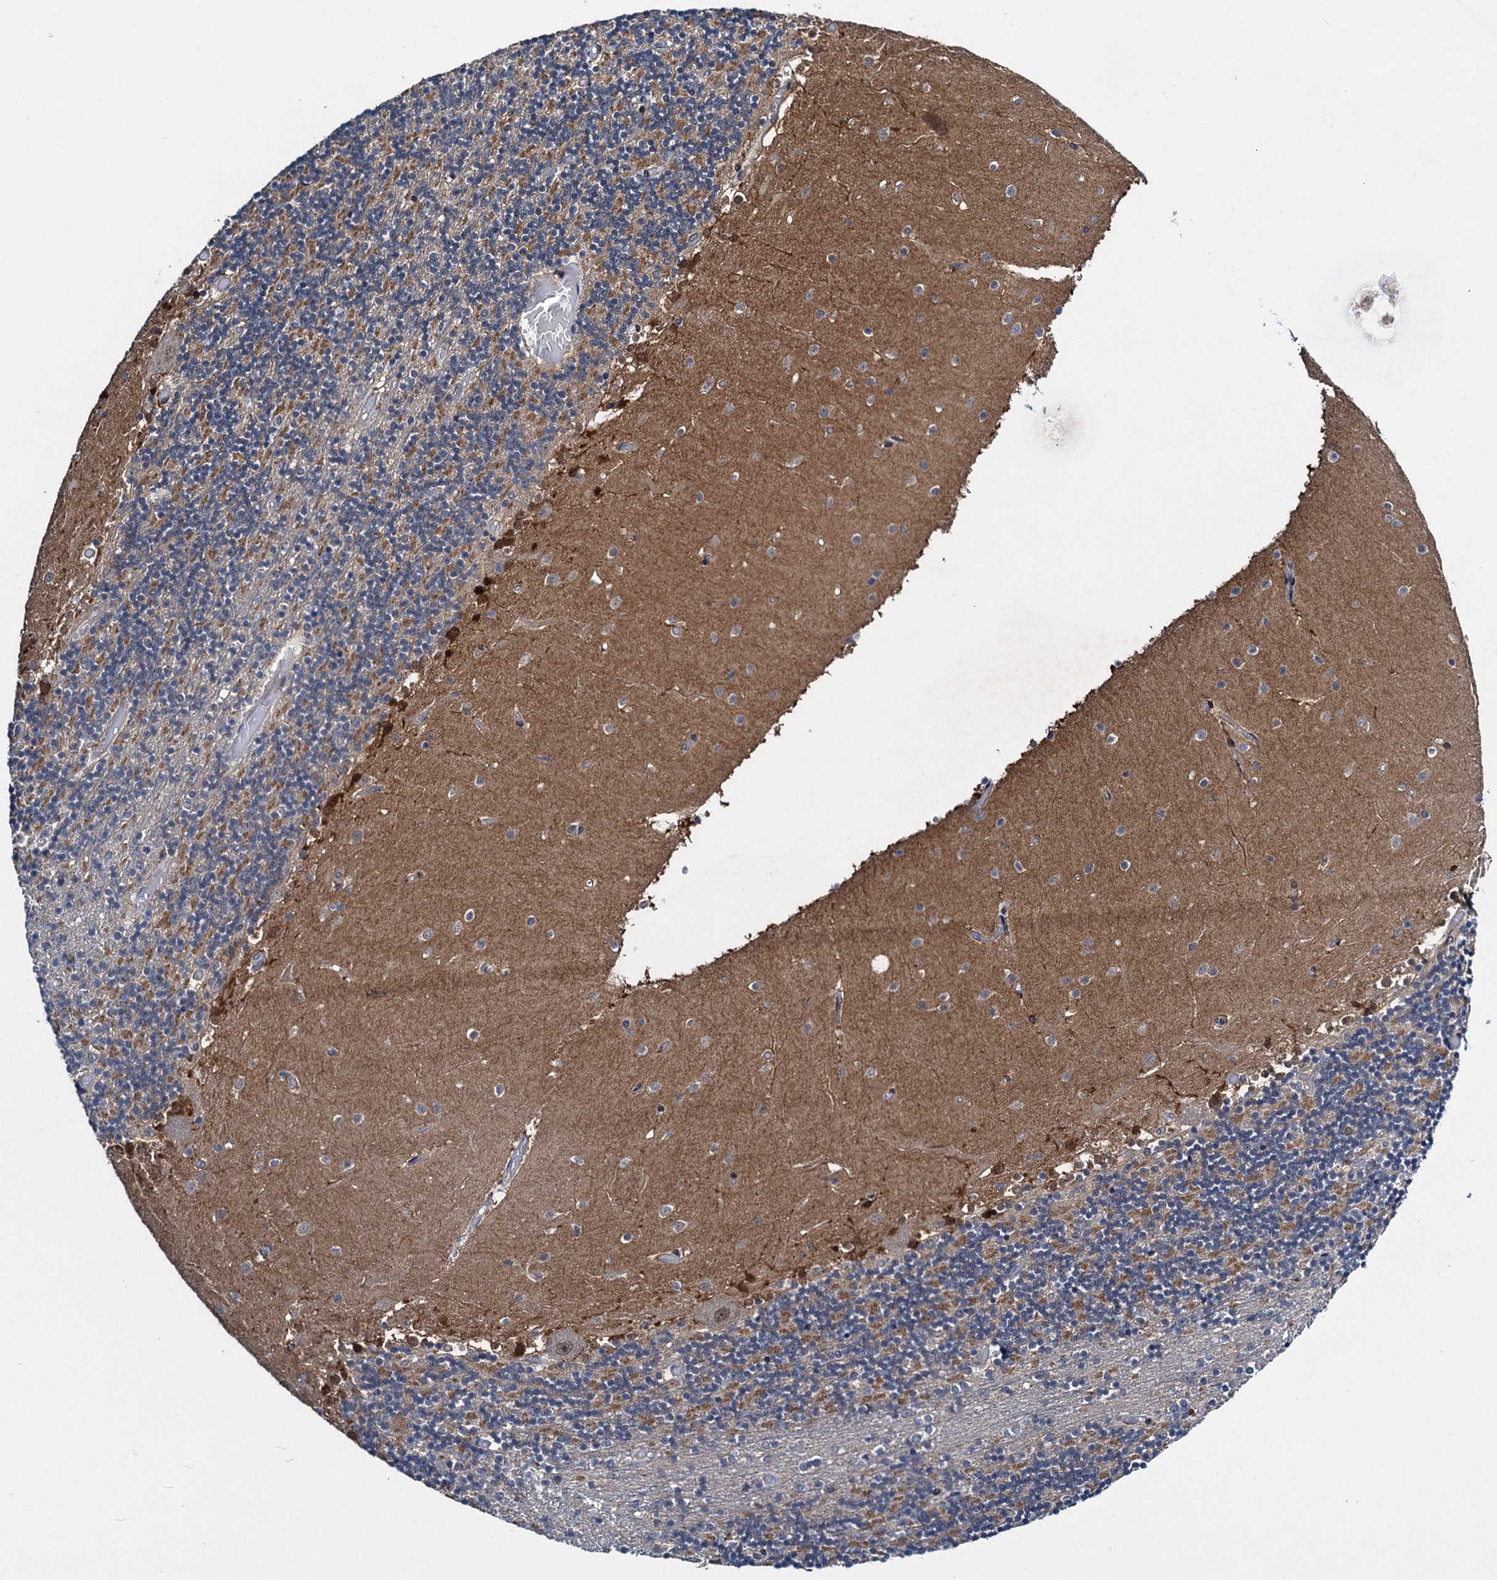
{"staining": {"intensity": "moderate", "quantity": ">75%", "location": "cytoplasmic/membranous"}, "tissue": "cerebellum", "cell_type": "Cells in granular layer", "image_type": "normal", "snomed": [{"axis": "morphology", "description": "Normal tissue, NOS"}, {"axis": "topography", "description": "Cerebellum"}], "caption": "A brown stain shows moderate cytoplasmic/membranous positivity of a protein in cells in granular layer of benign human cerebellum. The staining was performed using DAB (3,3'-diaminobenzidine), with brown indicating positive protein expression. Nuclei are stained blue with hematoxylin.", "gene": "RNF165", "patient": {"sex": "female", "age": 28}}